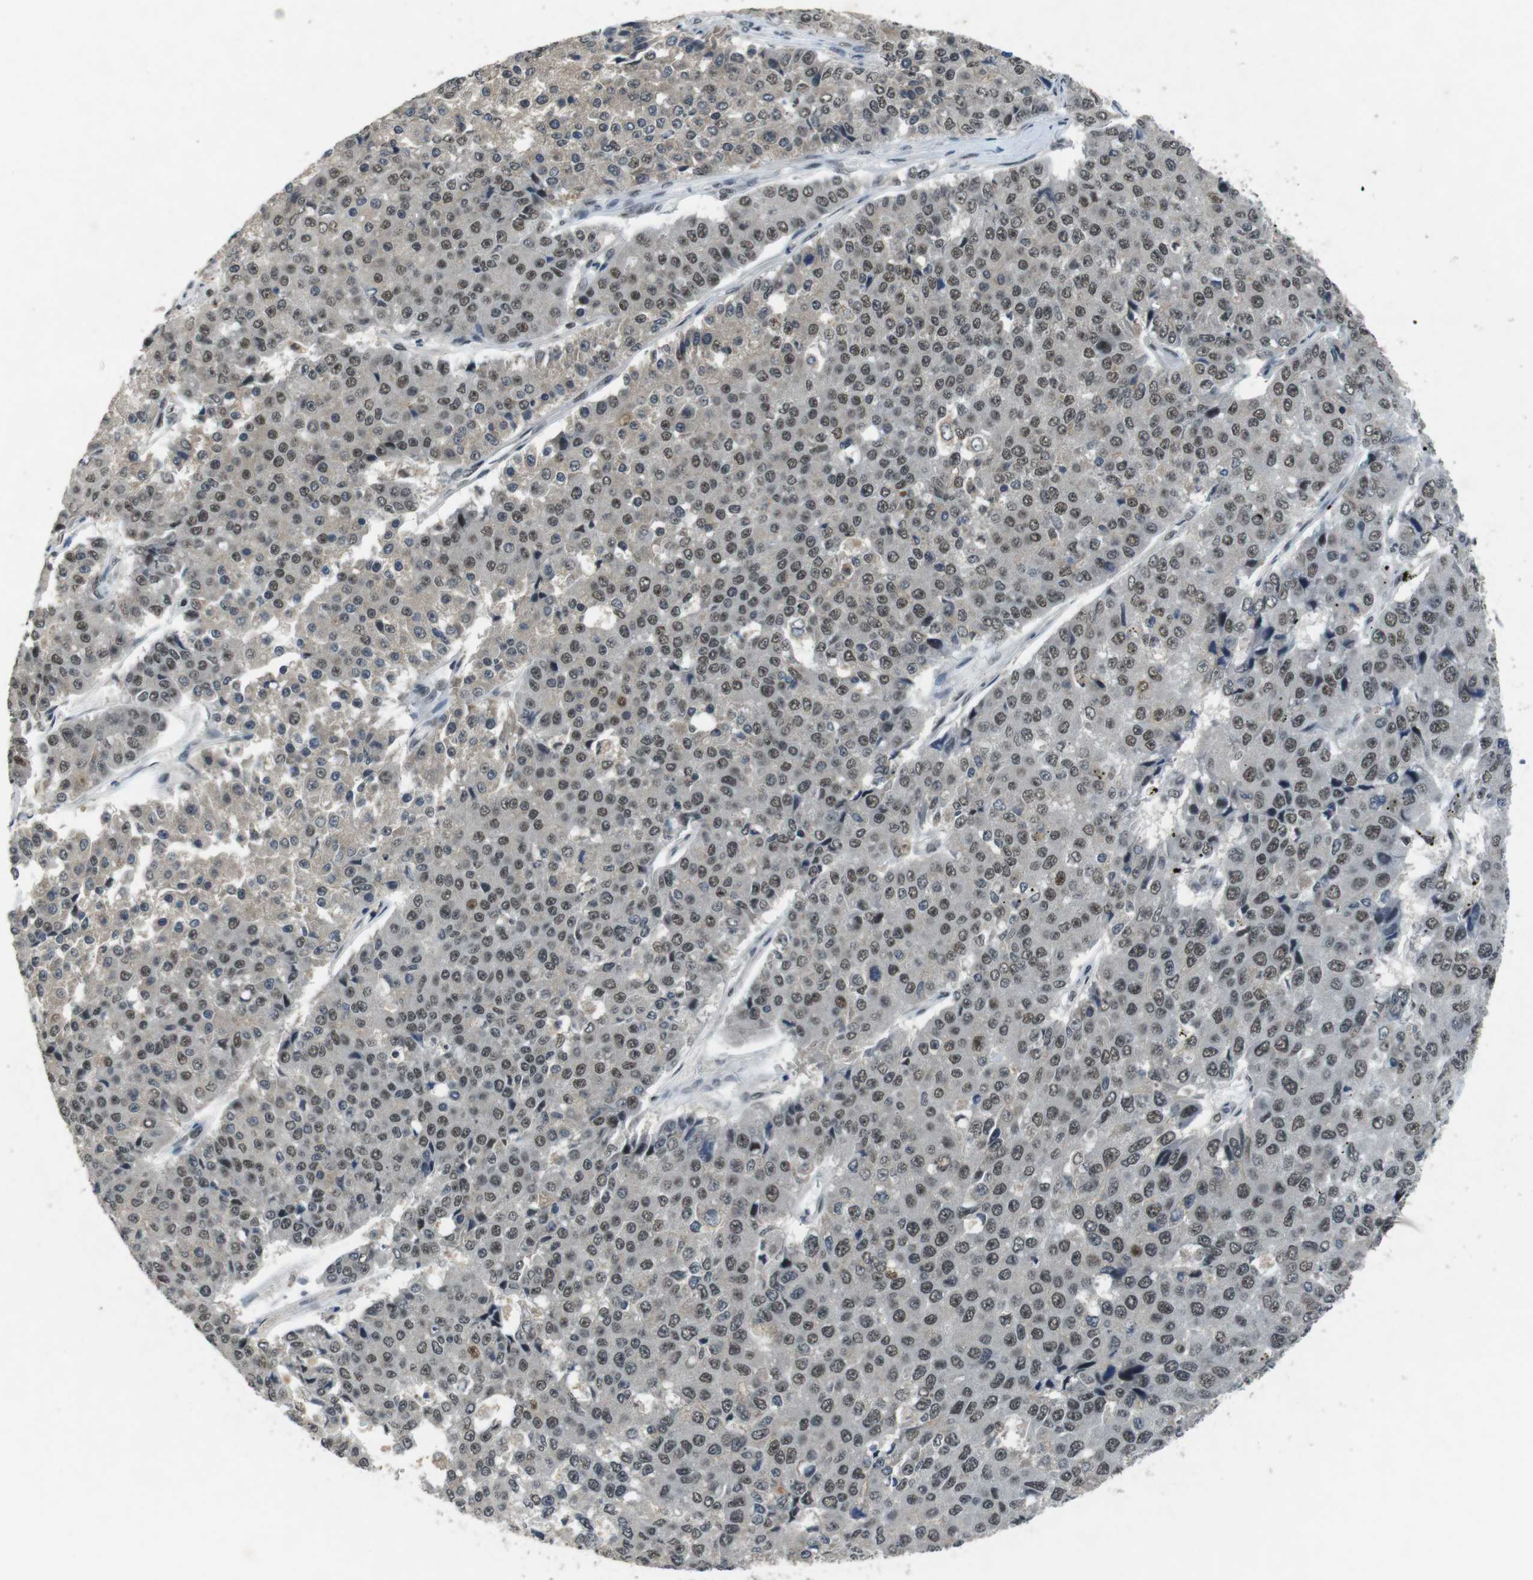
{"staining": {"intensity": "weak", "quantity": ">75%", "location": "nuclear"}, "tissue": "pancreatic cancer", "cell_type": "Tumor cells", "image_type": "cancer", "snomed": [{"axis": "morphology", "description": "Adenocarcinoma, NOS"}, {"axis": "topography", "description": "Pancreas"}], "caption": "High-power microscopy captured an IHC micrograph of pancreatic cancer, revealing weak nuclear staining in approximately >75% of tumor cells.", "gene": "USP7", "patient": {"sex": "male", "age": 50}}